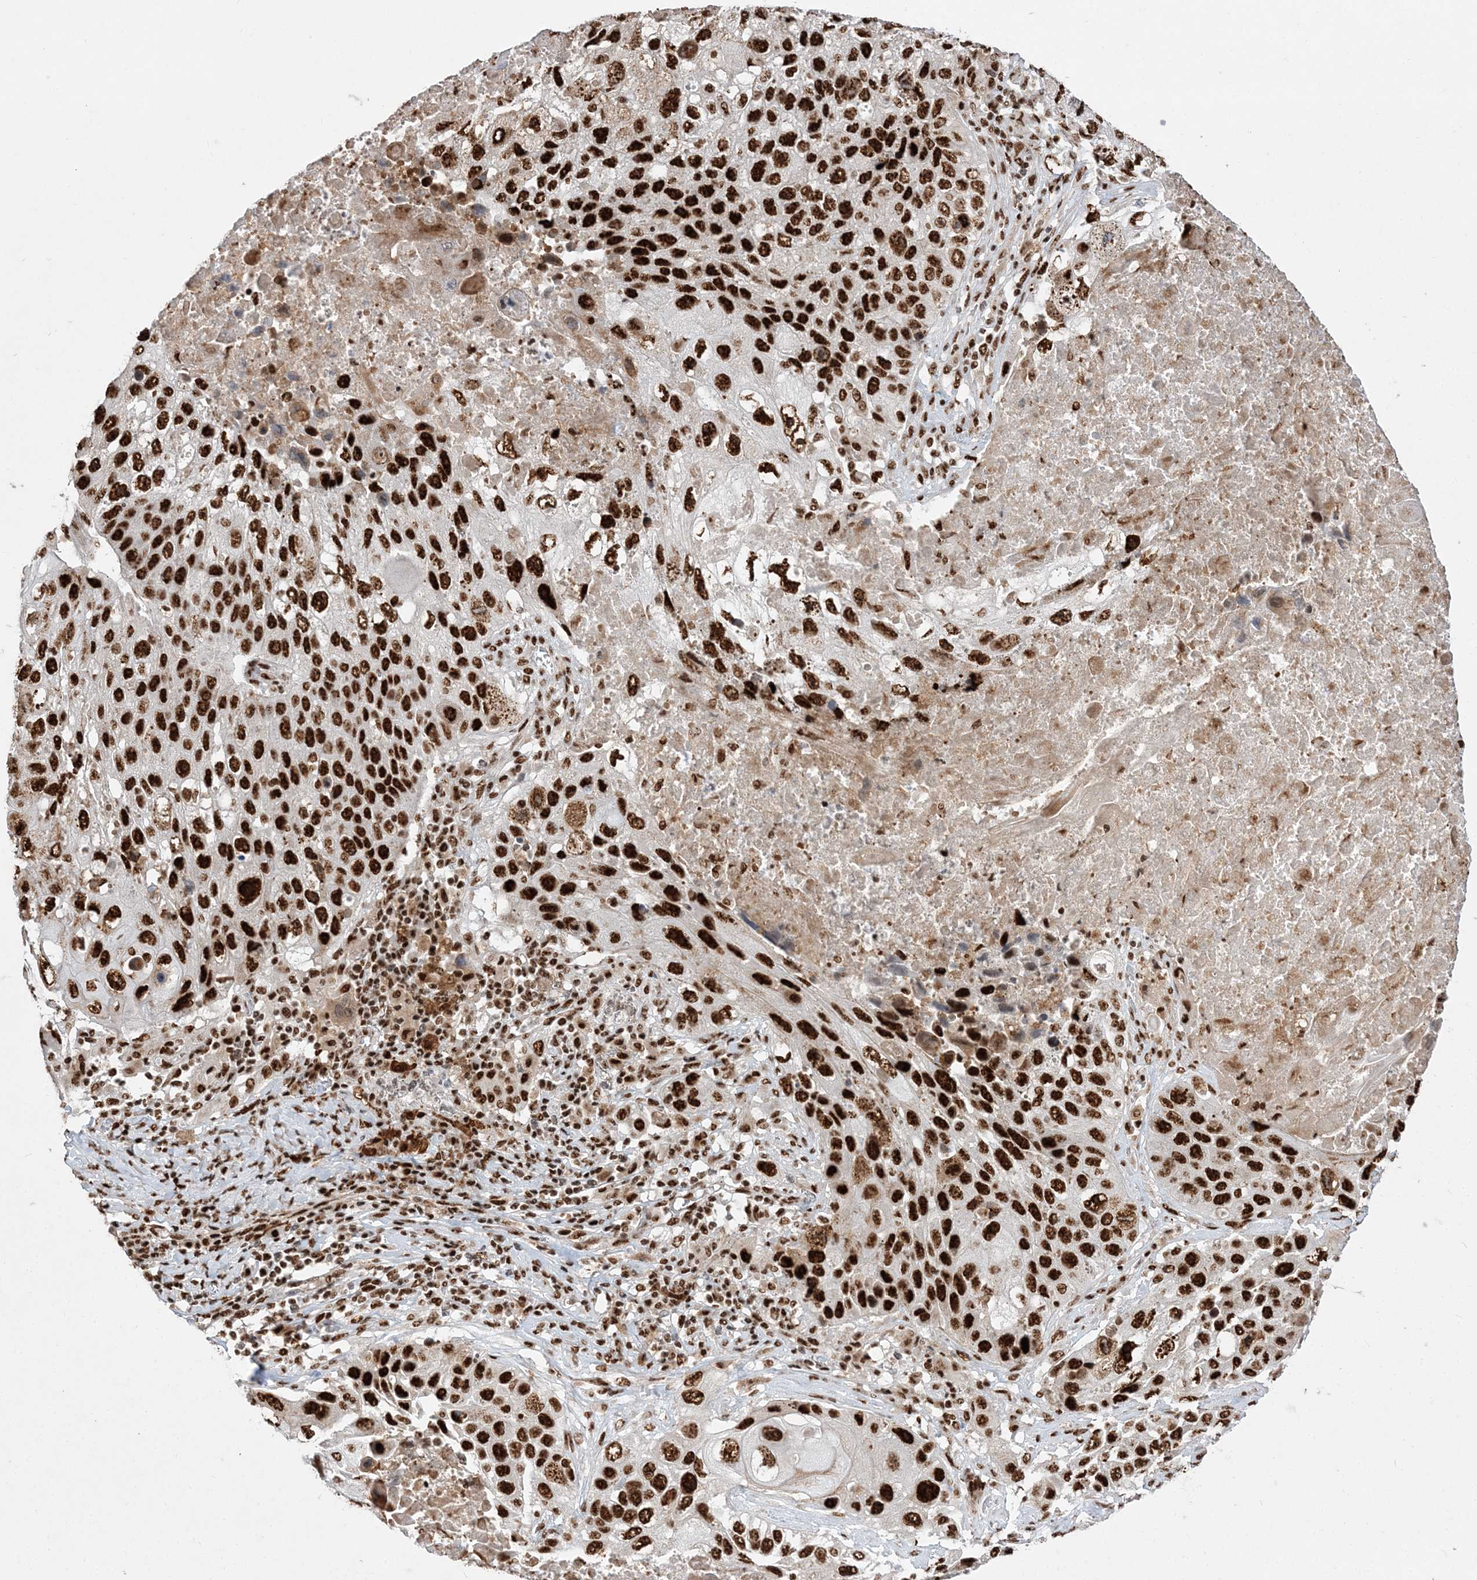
{"staining": {"intensity": "strong", "quantity": ">75%", "location": "nuclear"}, "tissue": "lung cancer", "cell_type": "Tumor cells", "image_type": "cancer", "snomed": [{"axis": "morphology", "description": "Squamous cell carcinoma, NOS"}, {"axis": "topography", "description": "Lung"}], "caption": "This image shows immunohistochemistry (IHC) staining of lung squamous cell carcinoma, with high strong nuclear staining in approximately >75% of tumor cells.", "gene": "RBM17", "patient": {"sex": "male", "age": 61}}